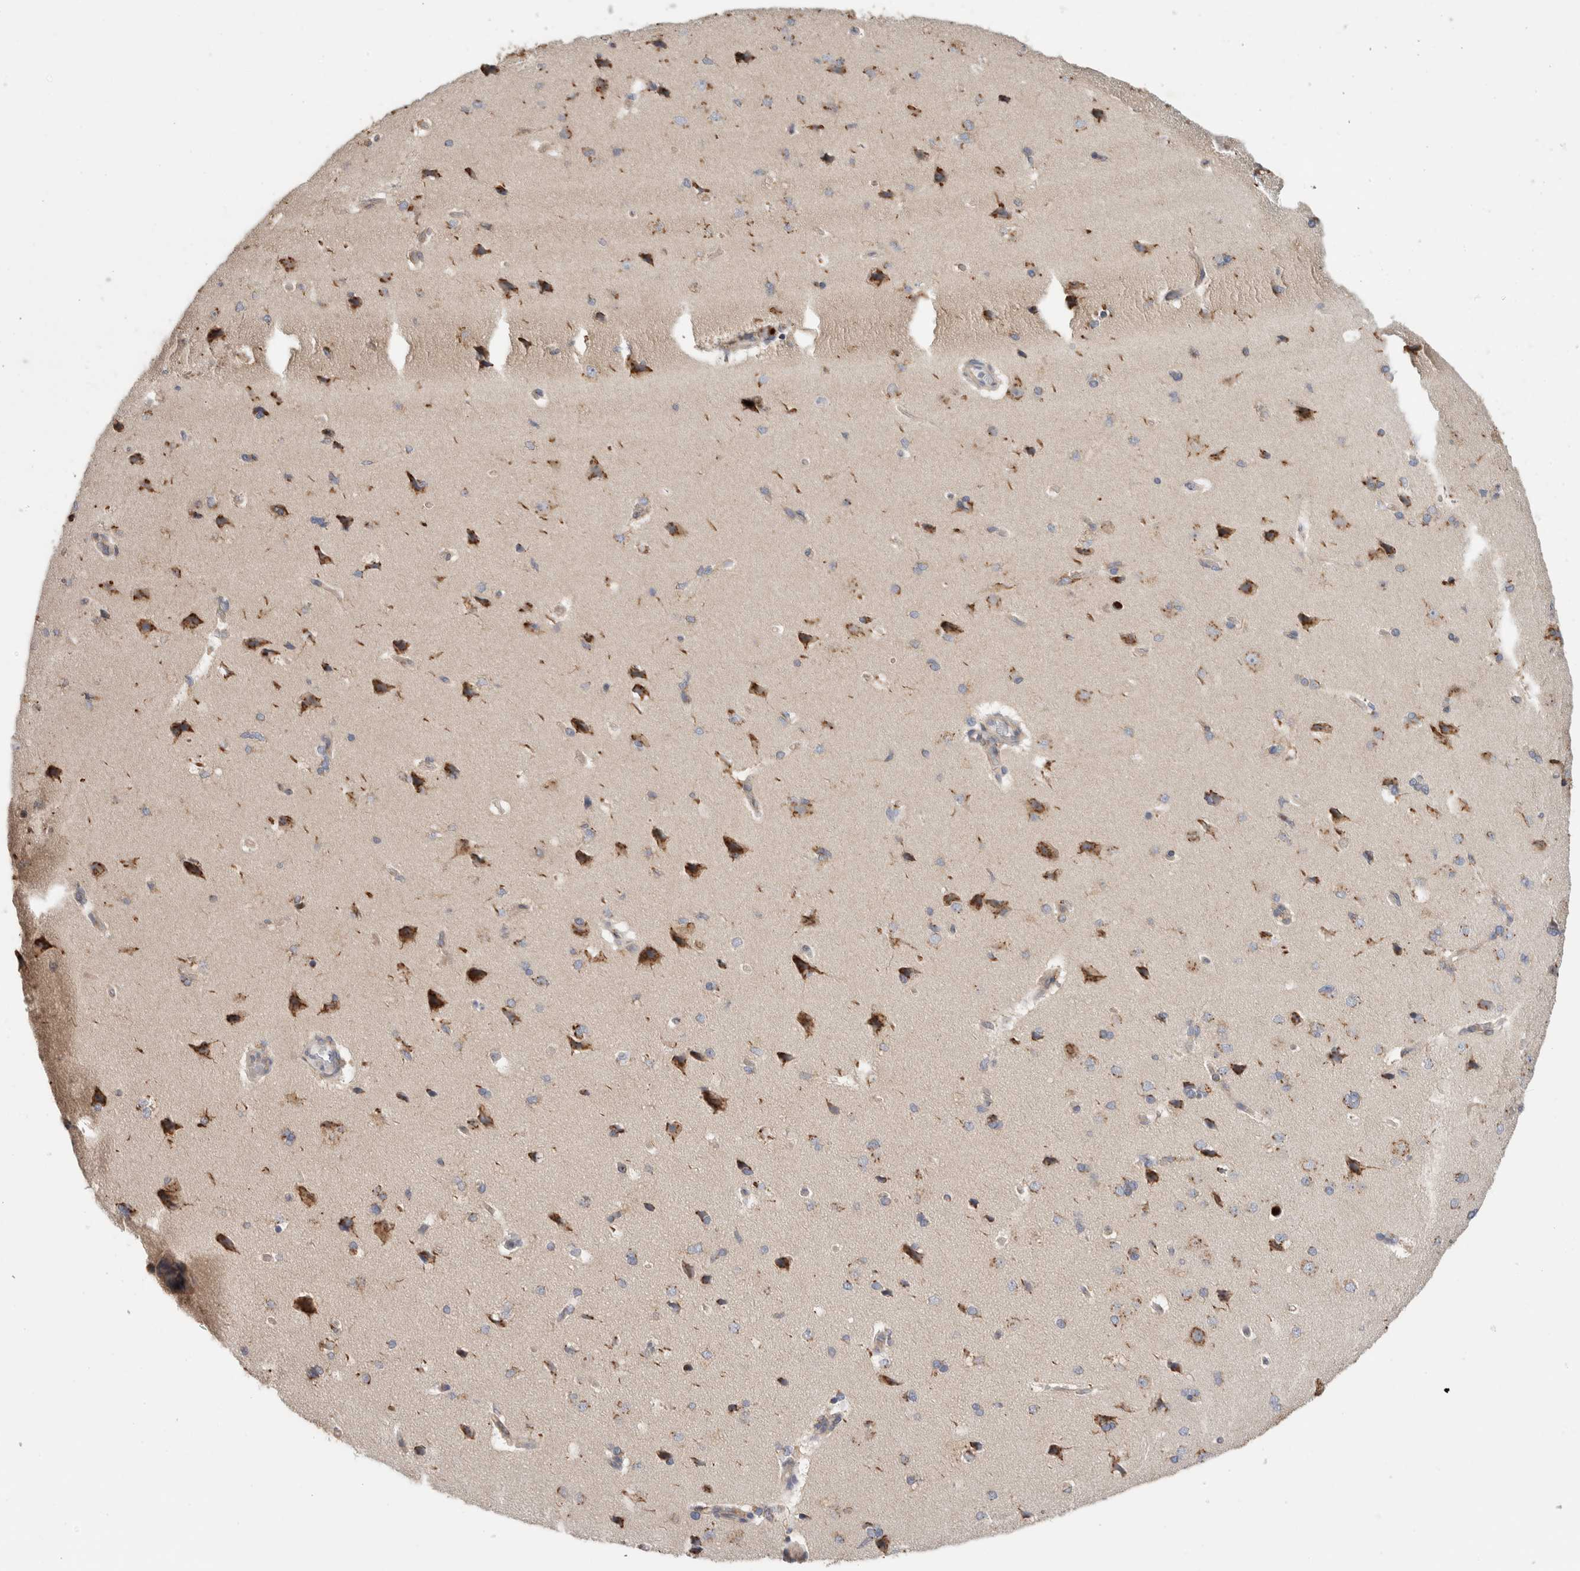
{"staining": {"intensity": "weak", "quantity": ">75%", "location": "cytoplasmic/membranous"}, "tissue": "cerebral cortex", "cell_type": "Endothelial cells", "image_type": "normal", "snomed": [{"axis": "morphology", "description": "Normal tissue, NOS"}, {"axis": "topography", "description": "Cerebral cortex"}], "caption": "A brown stain highlights weak cytoplasmic/membranous expression of a protein in endothelial cells of normal human cerebral cortex.", "gene": "P4HA1", "patient": {"sex": "male", "age": 62}}